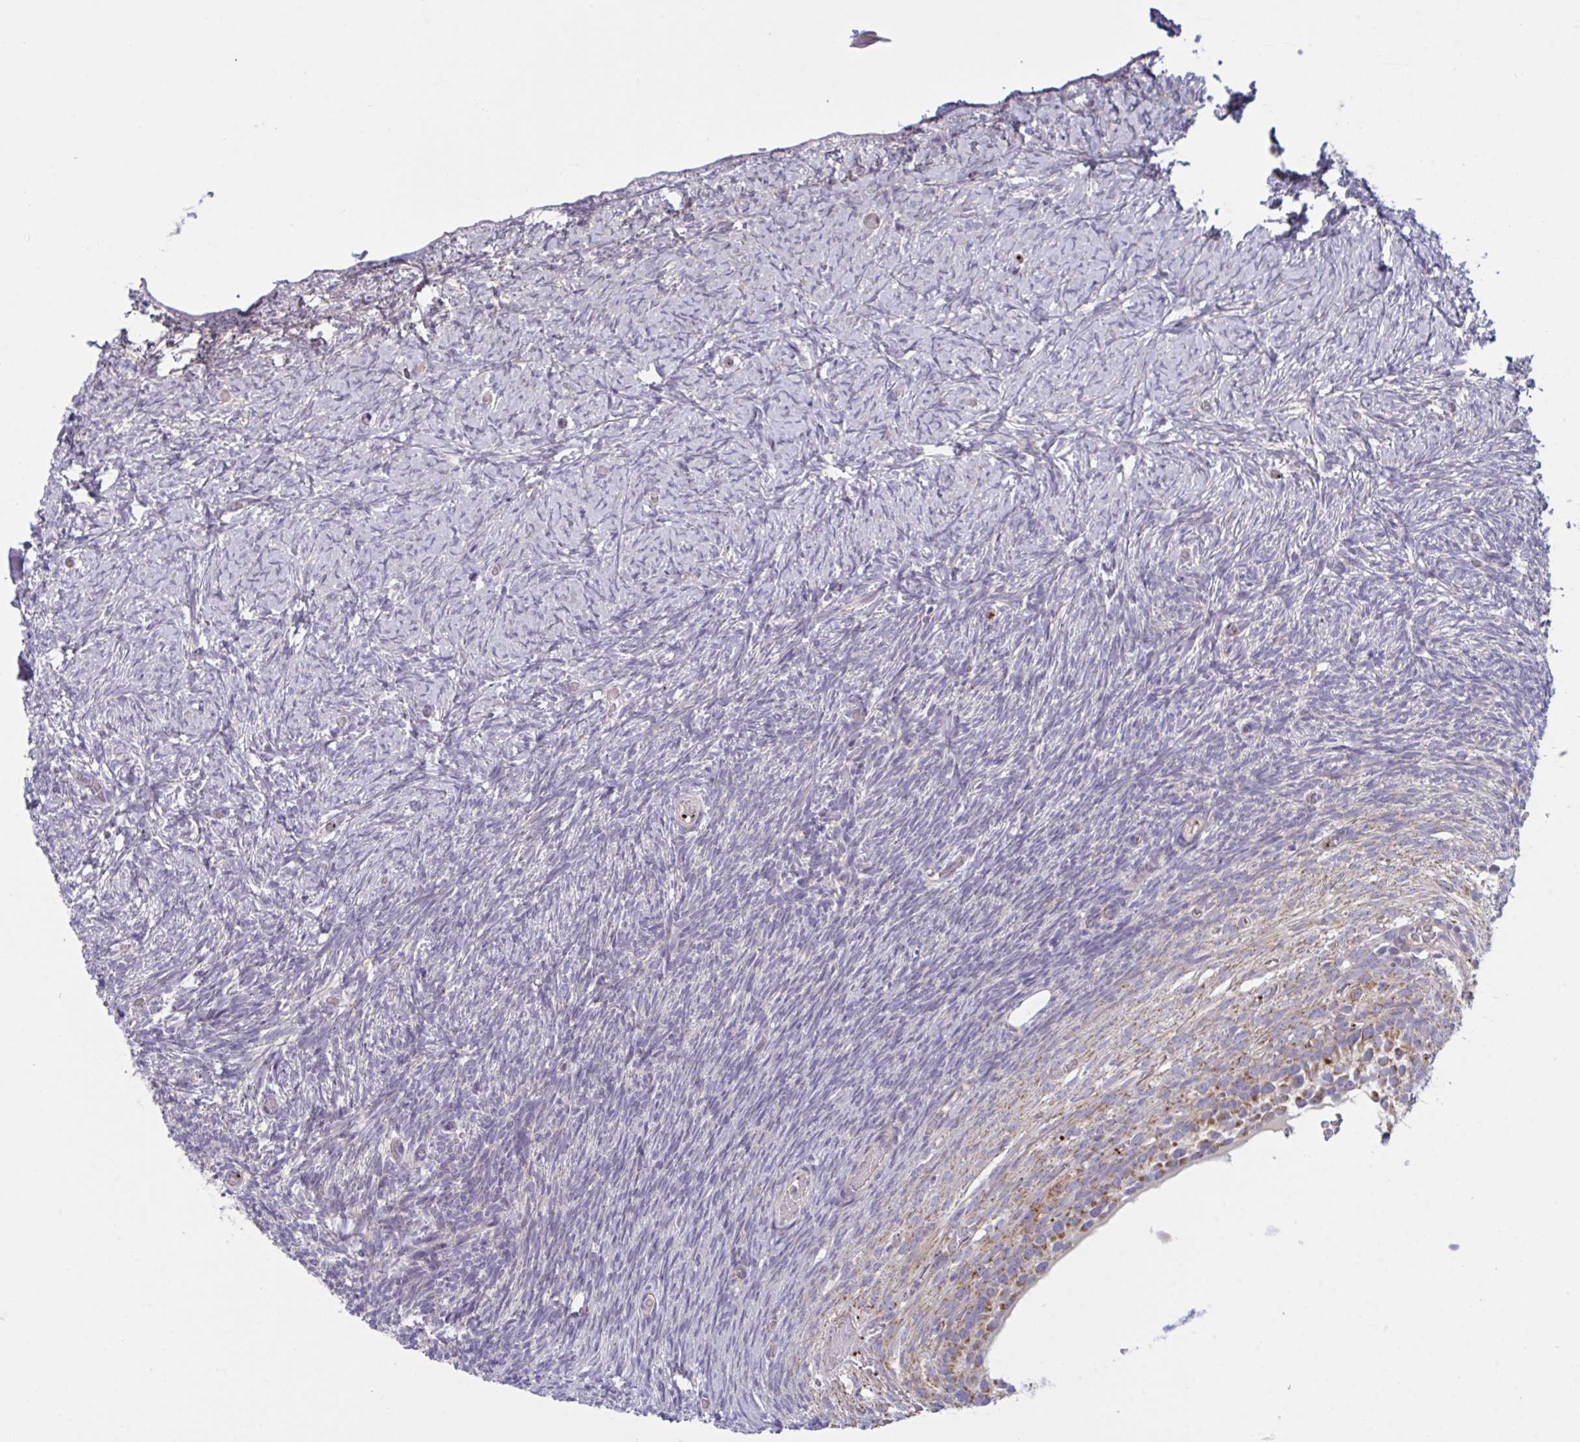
{"staining": {"intensity": "weak", "quantity": ">75%", "location": "cytoplasmic/membranous"}, "tissue": "ovary", "cell_type": "Follicle cells", "image_type": "normal", "snomed": [{"axis": "morphology", "description": "Normal tissue, NOS"}, {"axis": "topography", "description": "Ovary"}], "caption": "Protein expression analysis of normal ovary shows weak cytoplasmic/membranous positivity in about >75% of follicle cells. (DAB = brown stain, brightfield microscopy at high magnification).", "gene": "MRPS2", "patient": {"sex": "female", "age": 39}}